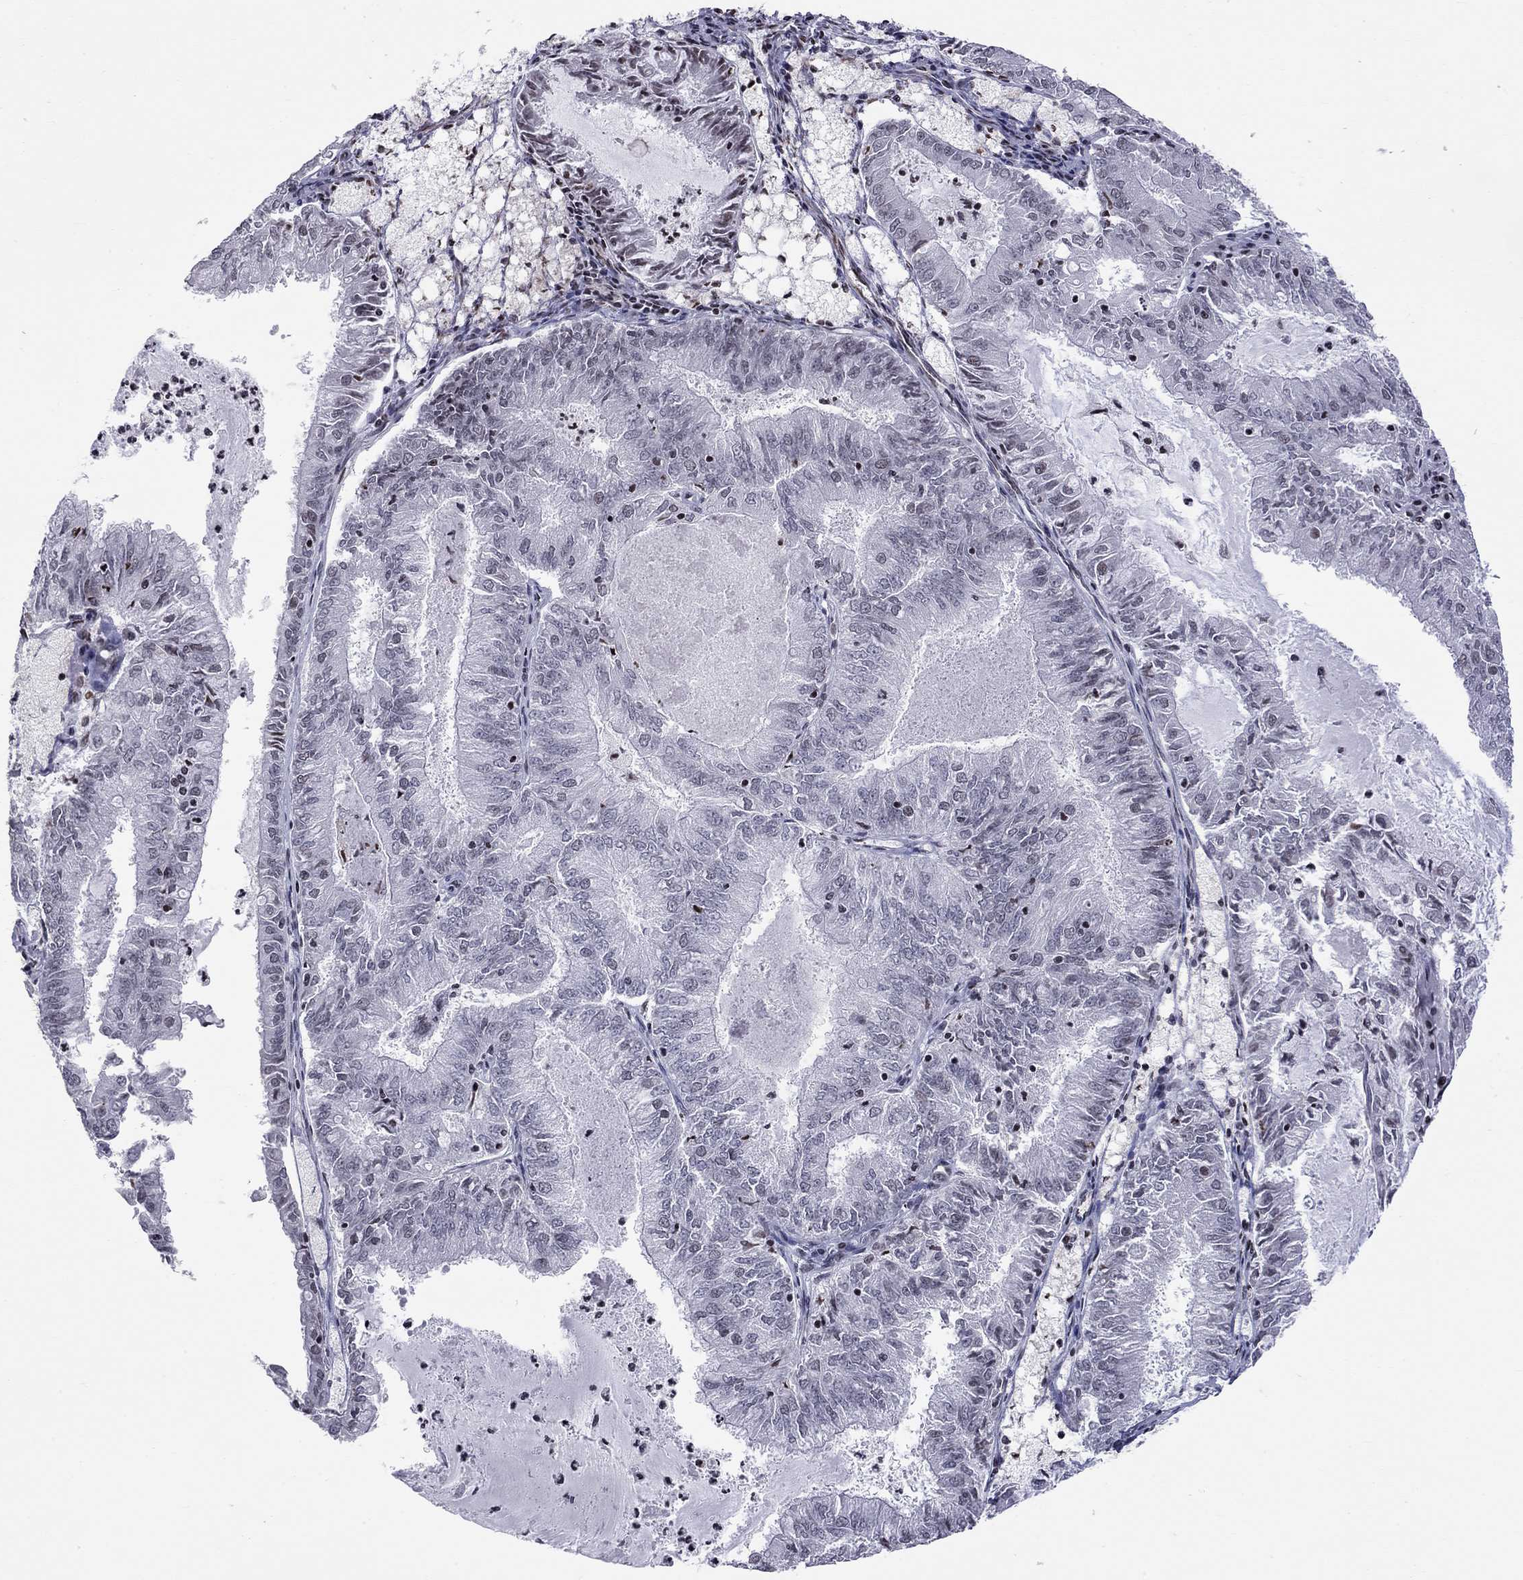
{"staining": {"intensity": "negative", "quantity": "none", "location": "none"}, "tissue": "endometrial cancer", "cell_type": "Tumor cells", "image_type": "cancer", "snomed": [{"axis": "morphology", "description": "Adenocarcinoma, NOS"}, {"axis": "topography", "description": "Endometrium"}], "caption": "DAB (3,3'-diaminobenzidine) immunohistochemical staining of endometrial cancer (adenocarcinoma) displays no significant staining in tumor cells.", "gene": "MTNR1B", "patient": {"sex": "female", "age": 57}}